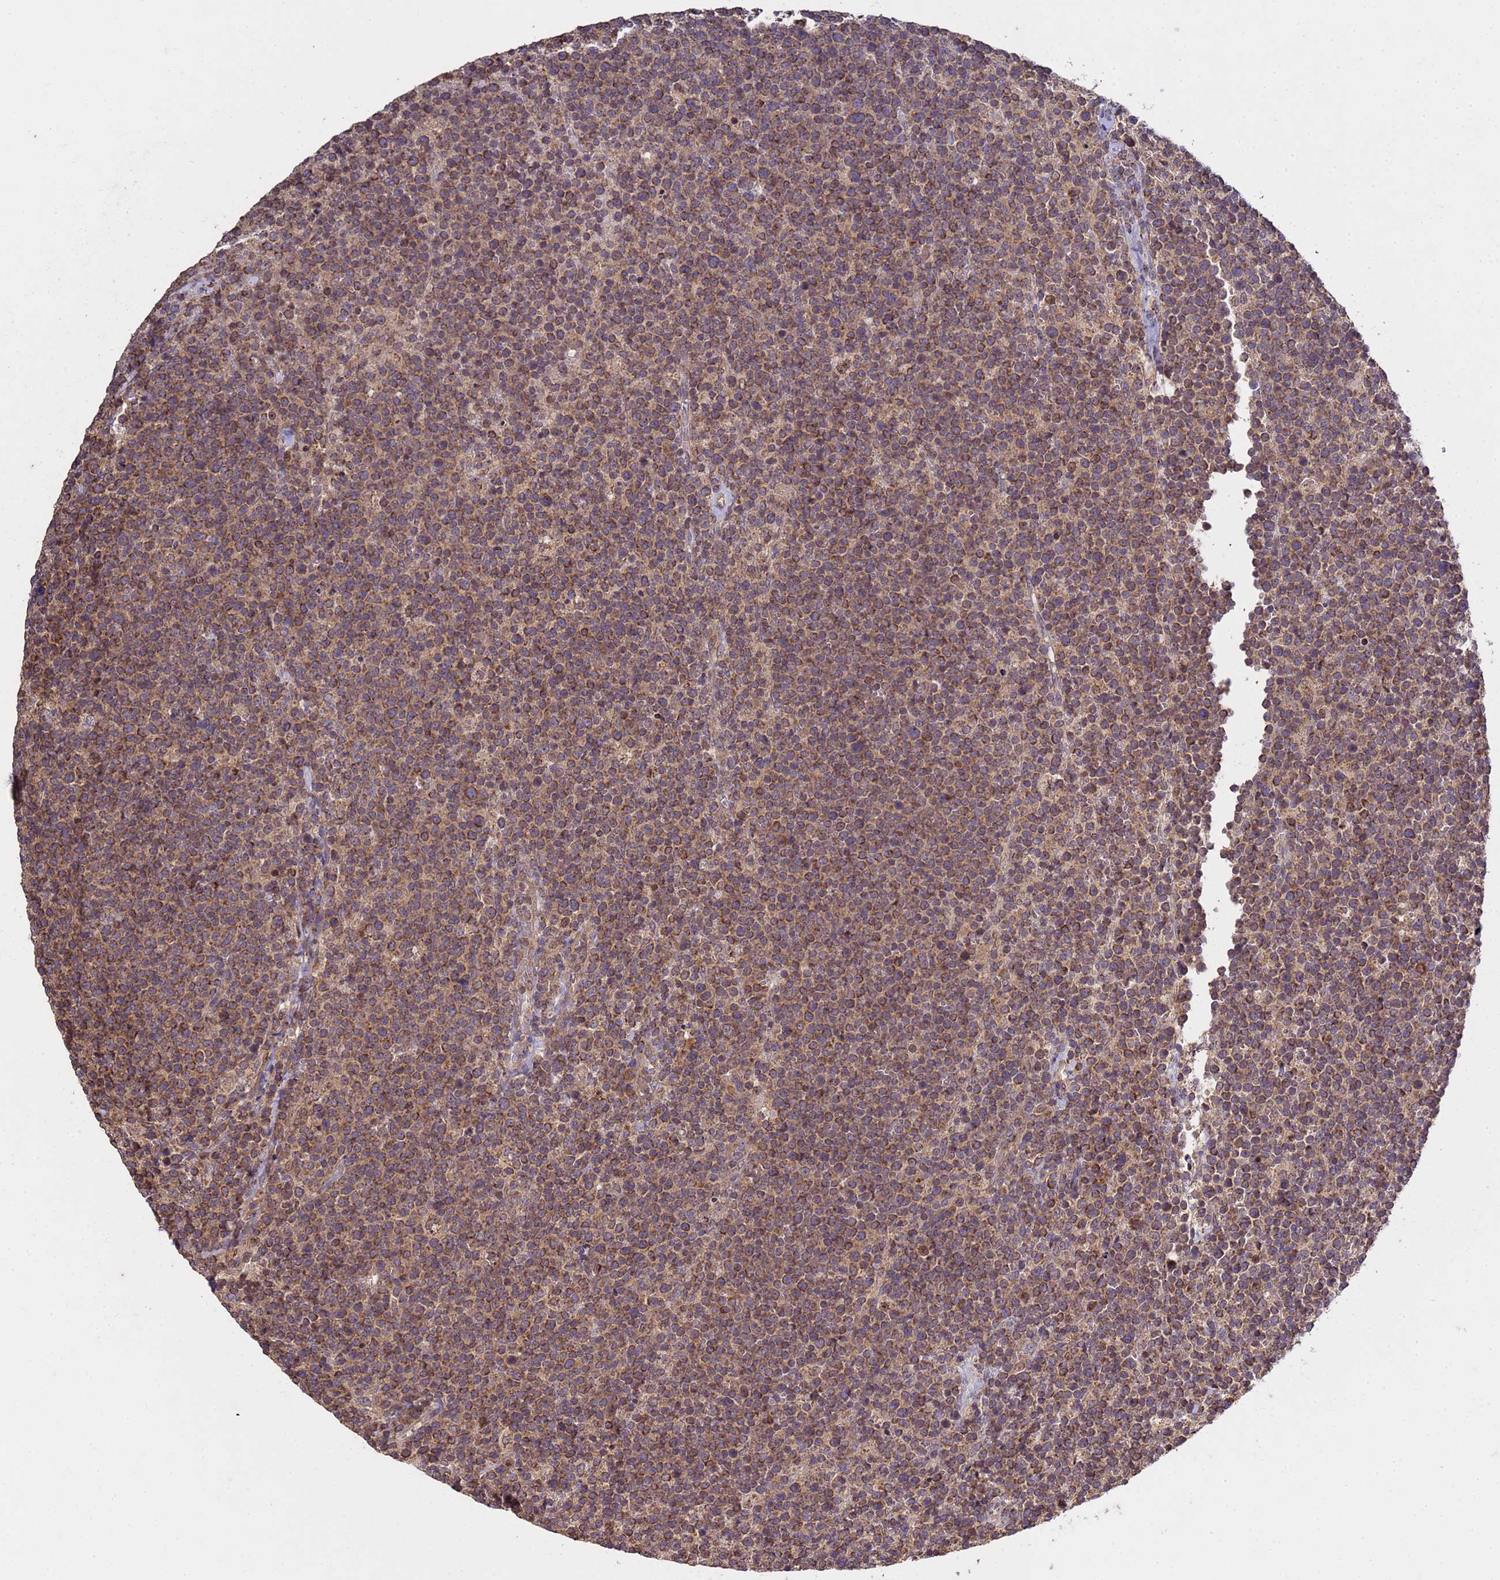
{"staining": {"intensity": "moderate", "quantity": ">75%", "location": "cytoplasmic/membranous"}, "tissue": "lymphoma", "cell_type": "Tumor cells", "image_type": "cancer", "snomed": [{"axis": "morphology", "description": "Malignant lymphoma, non-Hodgkin's type, High grade"}, {"axis": "topography", "description": "Lymph node"}], "caption": "DAB (3,3'-diaminobenzidine) immunohistochemical staining of human high-grade malignant lymphoma, non-Hodgkin's type reveals moderate cytoplasmic/membranous protein positivity in approximately >75% of tumor cells.", "gene": "P2RX7", "patient": {"sex": "male", "age": 61}}